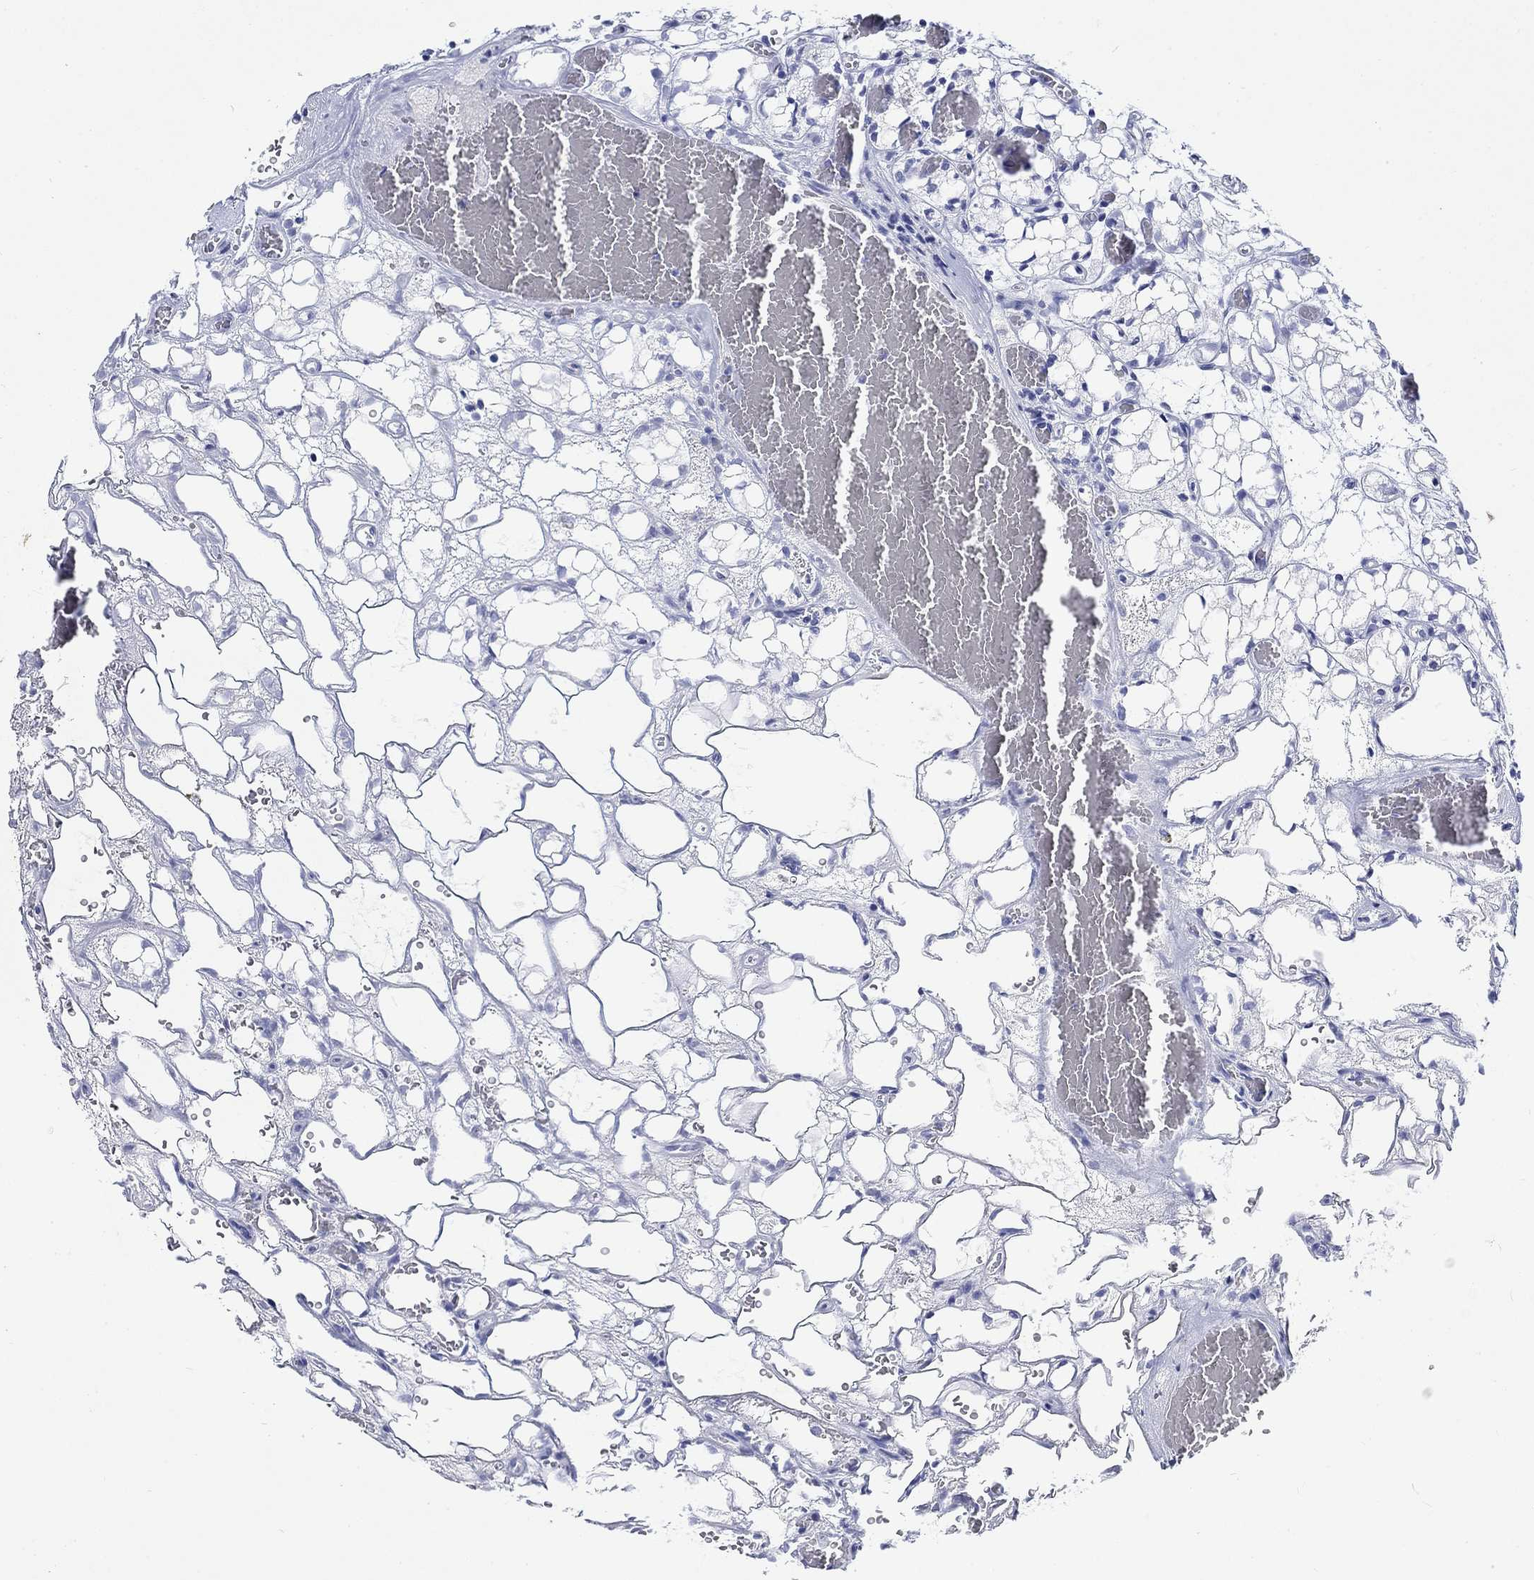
{"staining": {"intensity": "negative", "quantity": "none", "location": "none"}, "tissue": "renal cancer", "cell_type": "Tumor cells", "image_type": "cancer", "snomed": [{"axis": "morphology", "description": "Adenocarcinoma, NOS"}, {"axis": "topography", "description": "Kidney"}], "caption": "Immunohistochemistry photomicrograph of adenocarcinoma (renal) stained for a protein (brown), which demonstrates no positivity in tumor cells.", "gene": "KRT76", "patient": {"sex": "female", "age": 69}}